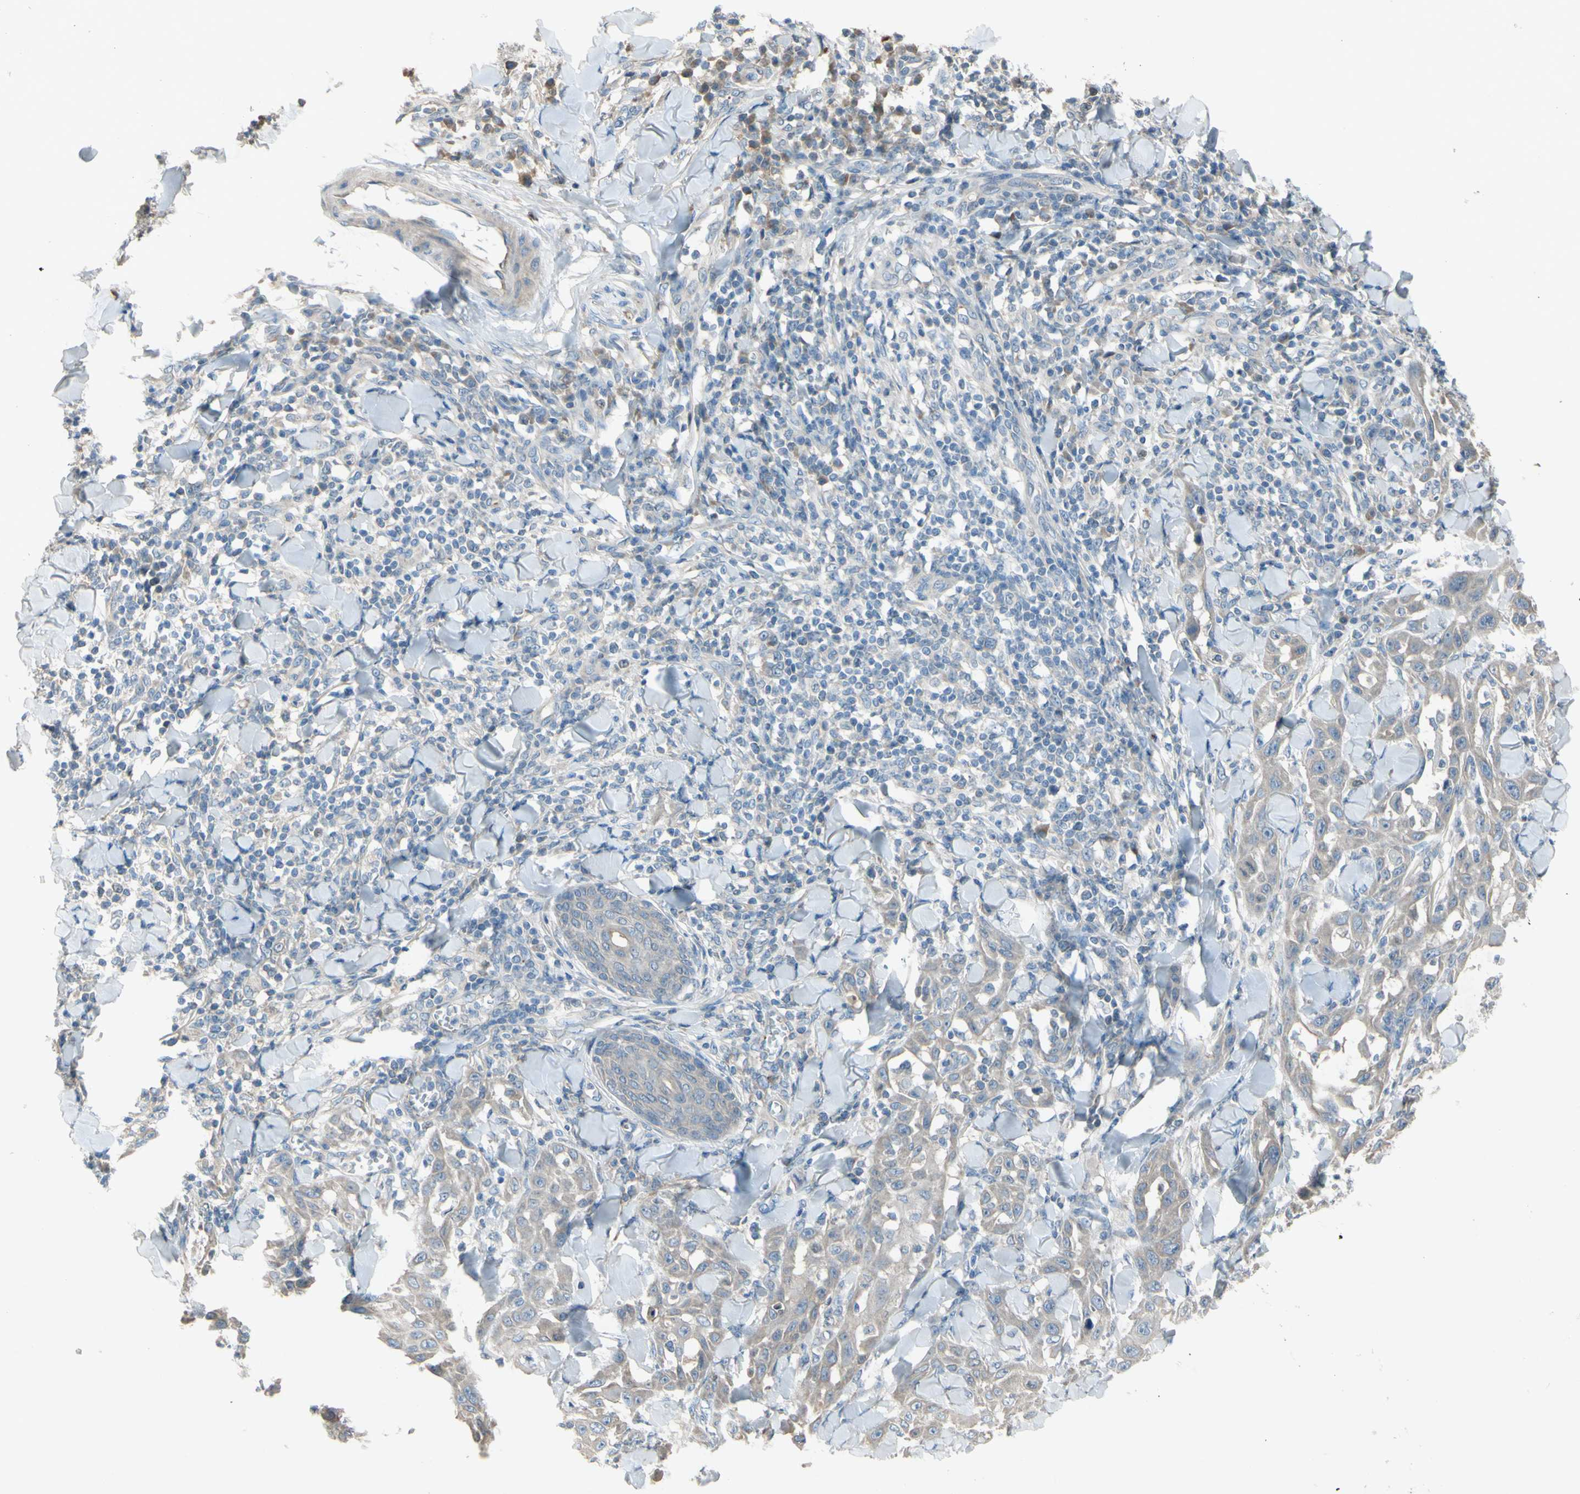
{"staining": {"intensity": "negative", "quantity": "none", "location": "none"}, "tissue": "skin cancer", "cell_type": "Tumor cells", "image_type": "cancer", "snomed": [{"axis": "morphology", "description": "Squamous cell carcinoma, NOS"}, {"axis": "topography", "description": "Skin"}], "caption": "Immunohistochemical staining of skin cancer demonstrates no significant positivity in tumor cells.", "gene": "ATRN", "patient": {"sex": "male", "age": 24}}